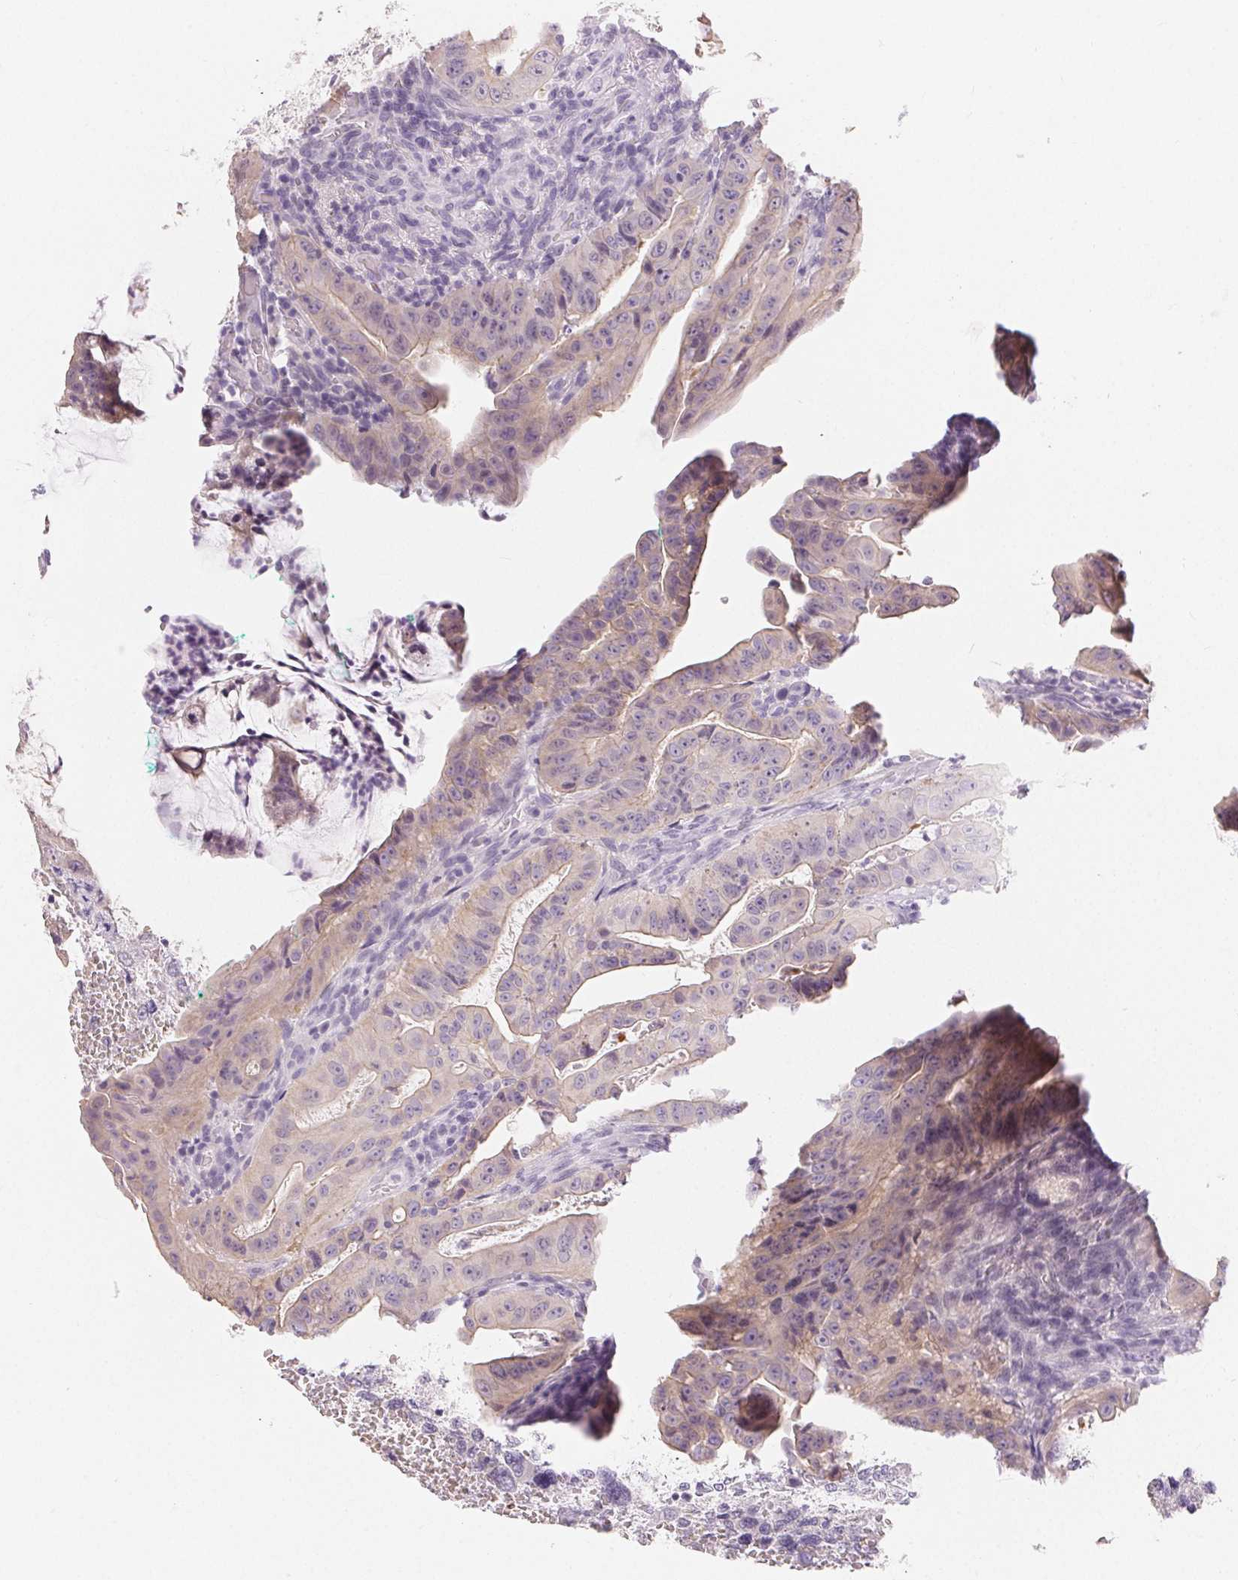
{"staining": {"intensity": "weak", "quantity": "25%-75%", "location": "cytoplasmic/membranous"}, "tissue": "colorectal cancer", "cell_type": "Tumor cells", "image_type": "cancer", "snomed": [{"axis": "morphology", "description": "Adenocarcinoma, NOS"}, {"axis": "topography", "description": "Colon"}], "caption": "Immunohistochemical staining of adenocarcinoma (colorectal) displays low levels of weak cytoplasmic/membranous positivity in approximately 25%-75% of tumor cells.", "gene": "SFTPD", "patient": {"sex": "male", "age": 33}}